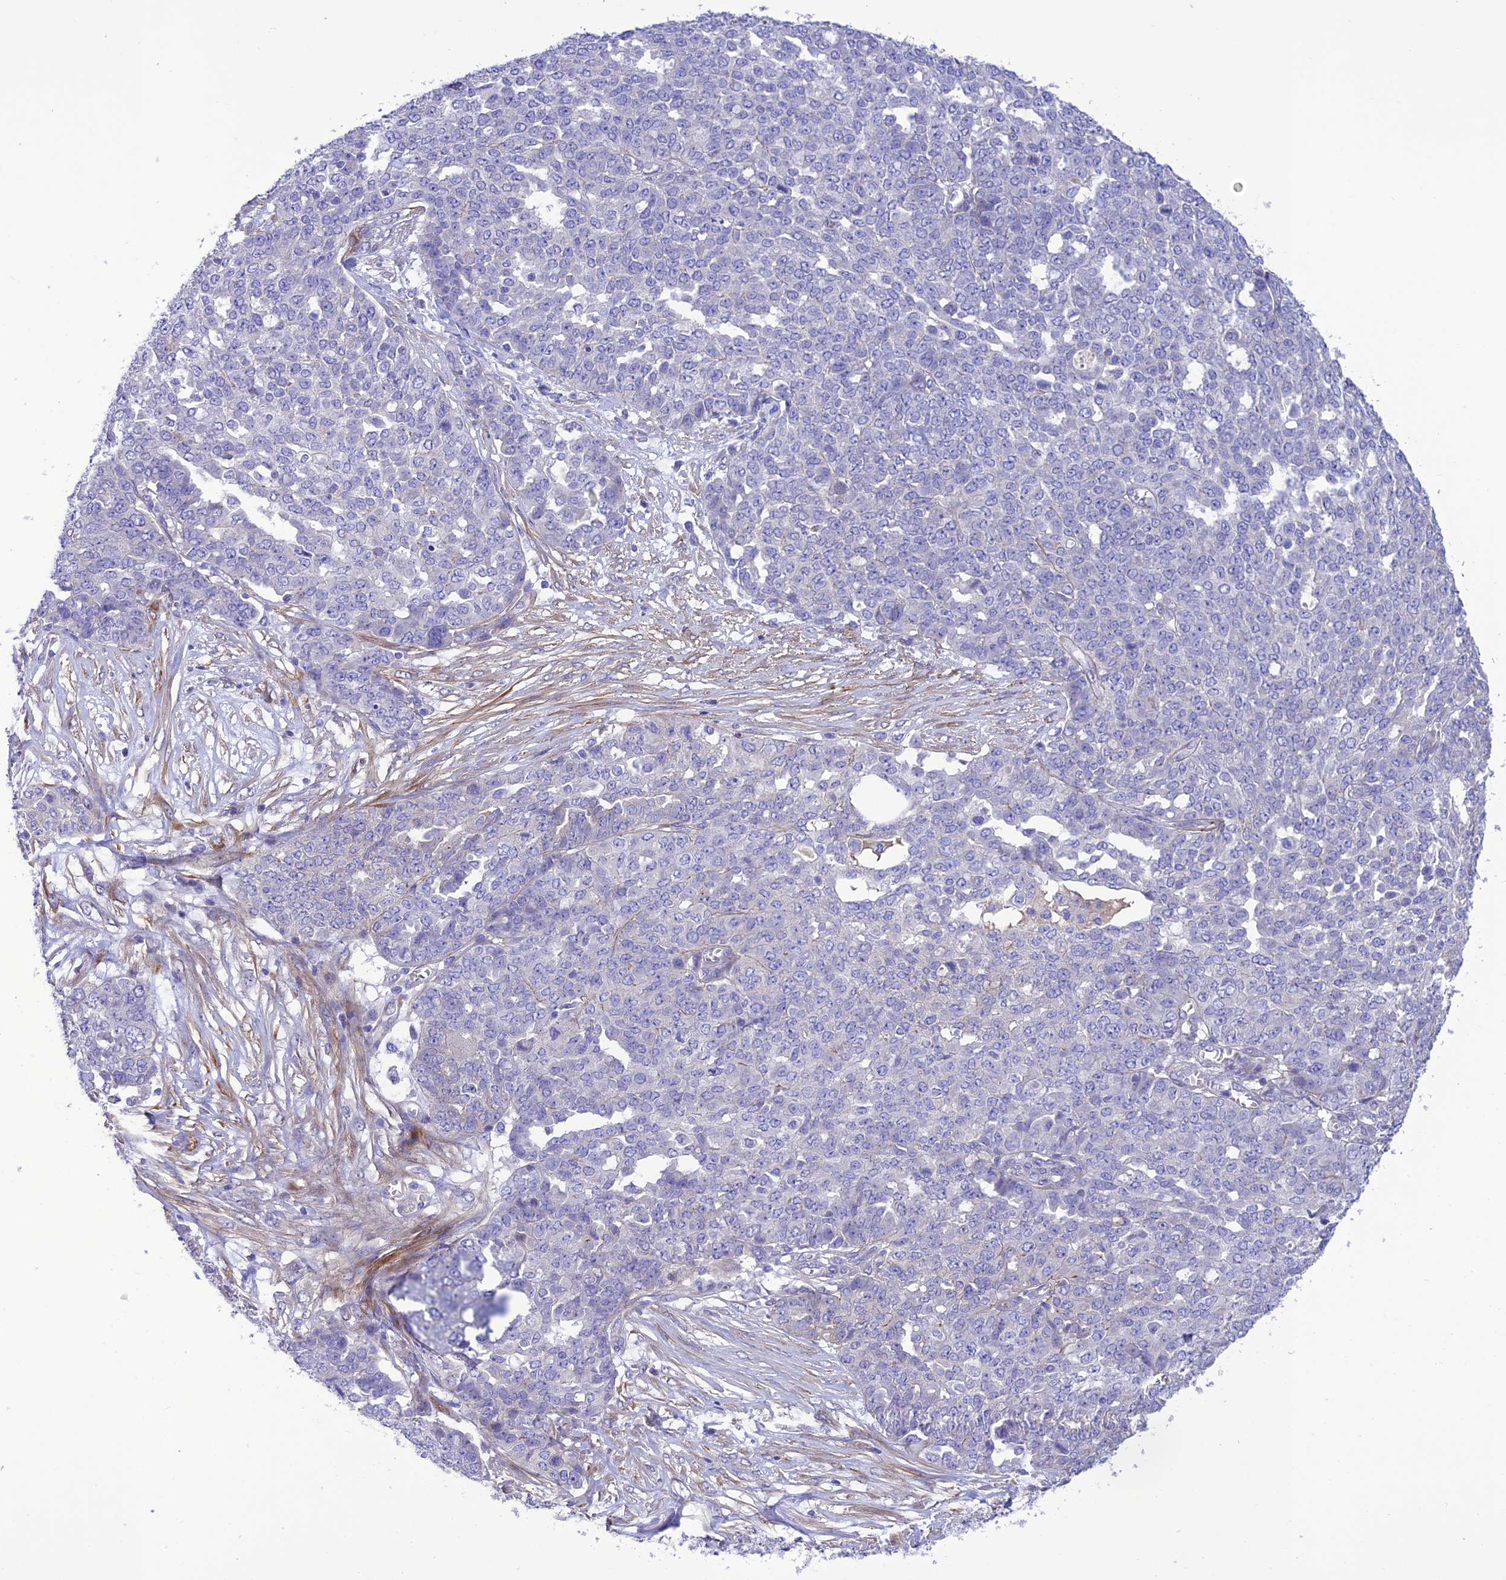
{"staining": {"intensity": "negative", "quantity": "none", "location": "none"}, "tissue": "ovarian cancer", "cell_type": "Tumor cells", "image_type": "cancer", "snomed": [{"axis": "morphology", "description": "Cystadenocarcinoma, serous, NOS"}, {"axis": "topography", "description": "Soft tissue"}, {"axis": "topography", "description": "Ovary"}], "caption": "Tumor cells are negative for protein expression in human ovarian cancer.", "gene": "FRA10AC1", "patient": {"sex": "female", "age": 57}}